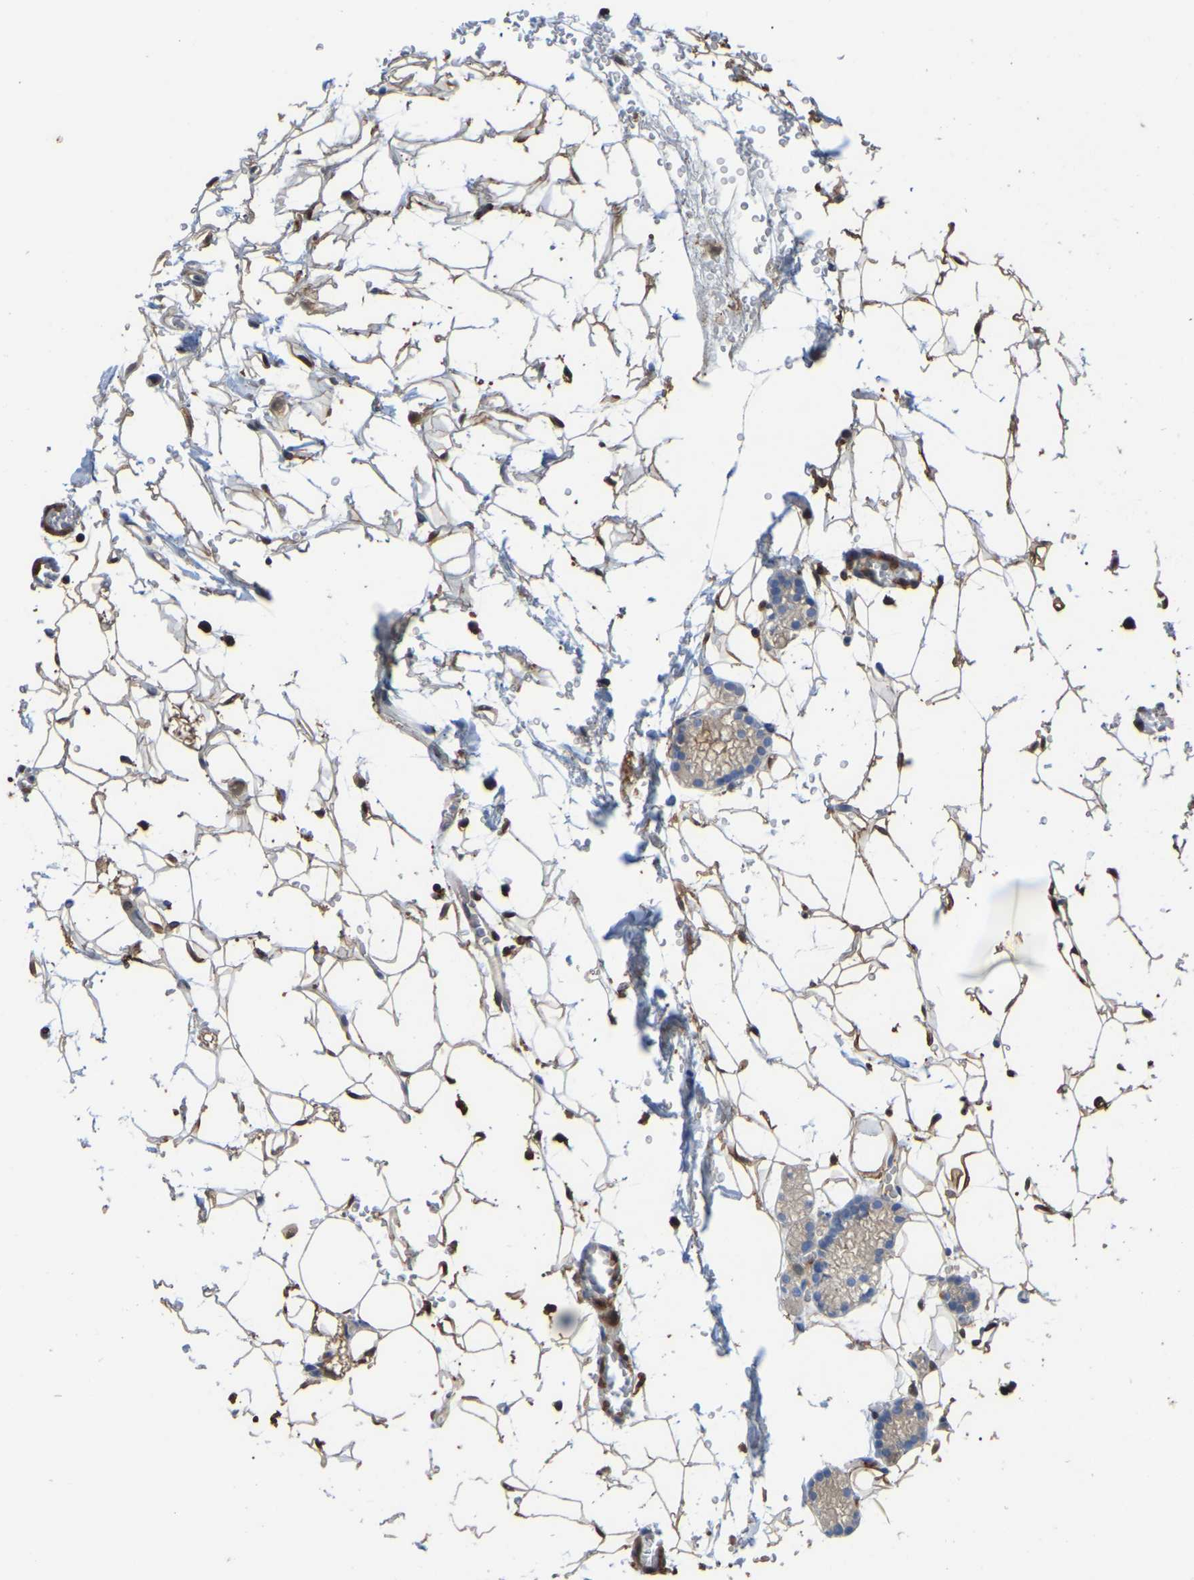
{"staining": {"intensity": "negative", "quantity": "none", "location": "none"}, "tissue": "parathyroid gland", "cell_type": "Glandular cells", "image_type": "normal", "snomed": [{"axis": "morphology", "description": "Normal tissue, NOS"}, {"axis": "morphology", "description": "Adenoma, NOS"}, {"axis": "topography", "description": "Parathyroid gland"}], "caption": "The IHC image has no significant expression in glandular cells of parathyroid gland. The staining is performed using DAB (3,3'-diaminobenzidine) brown chromogen with nuclei counter-stained in using hematoxylin.", "gene": "CIT", "patient": {"sex": "female", "age": 58}}